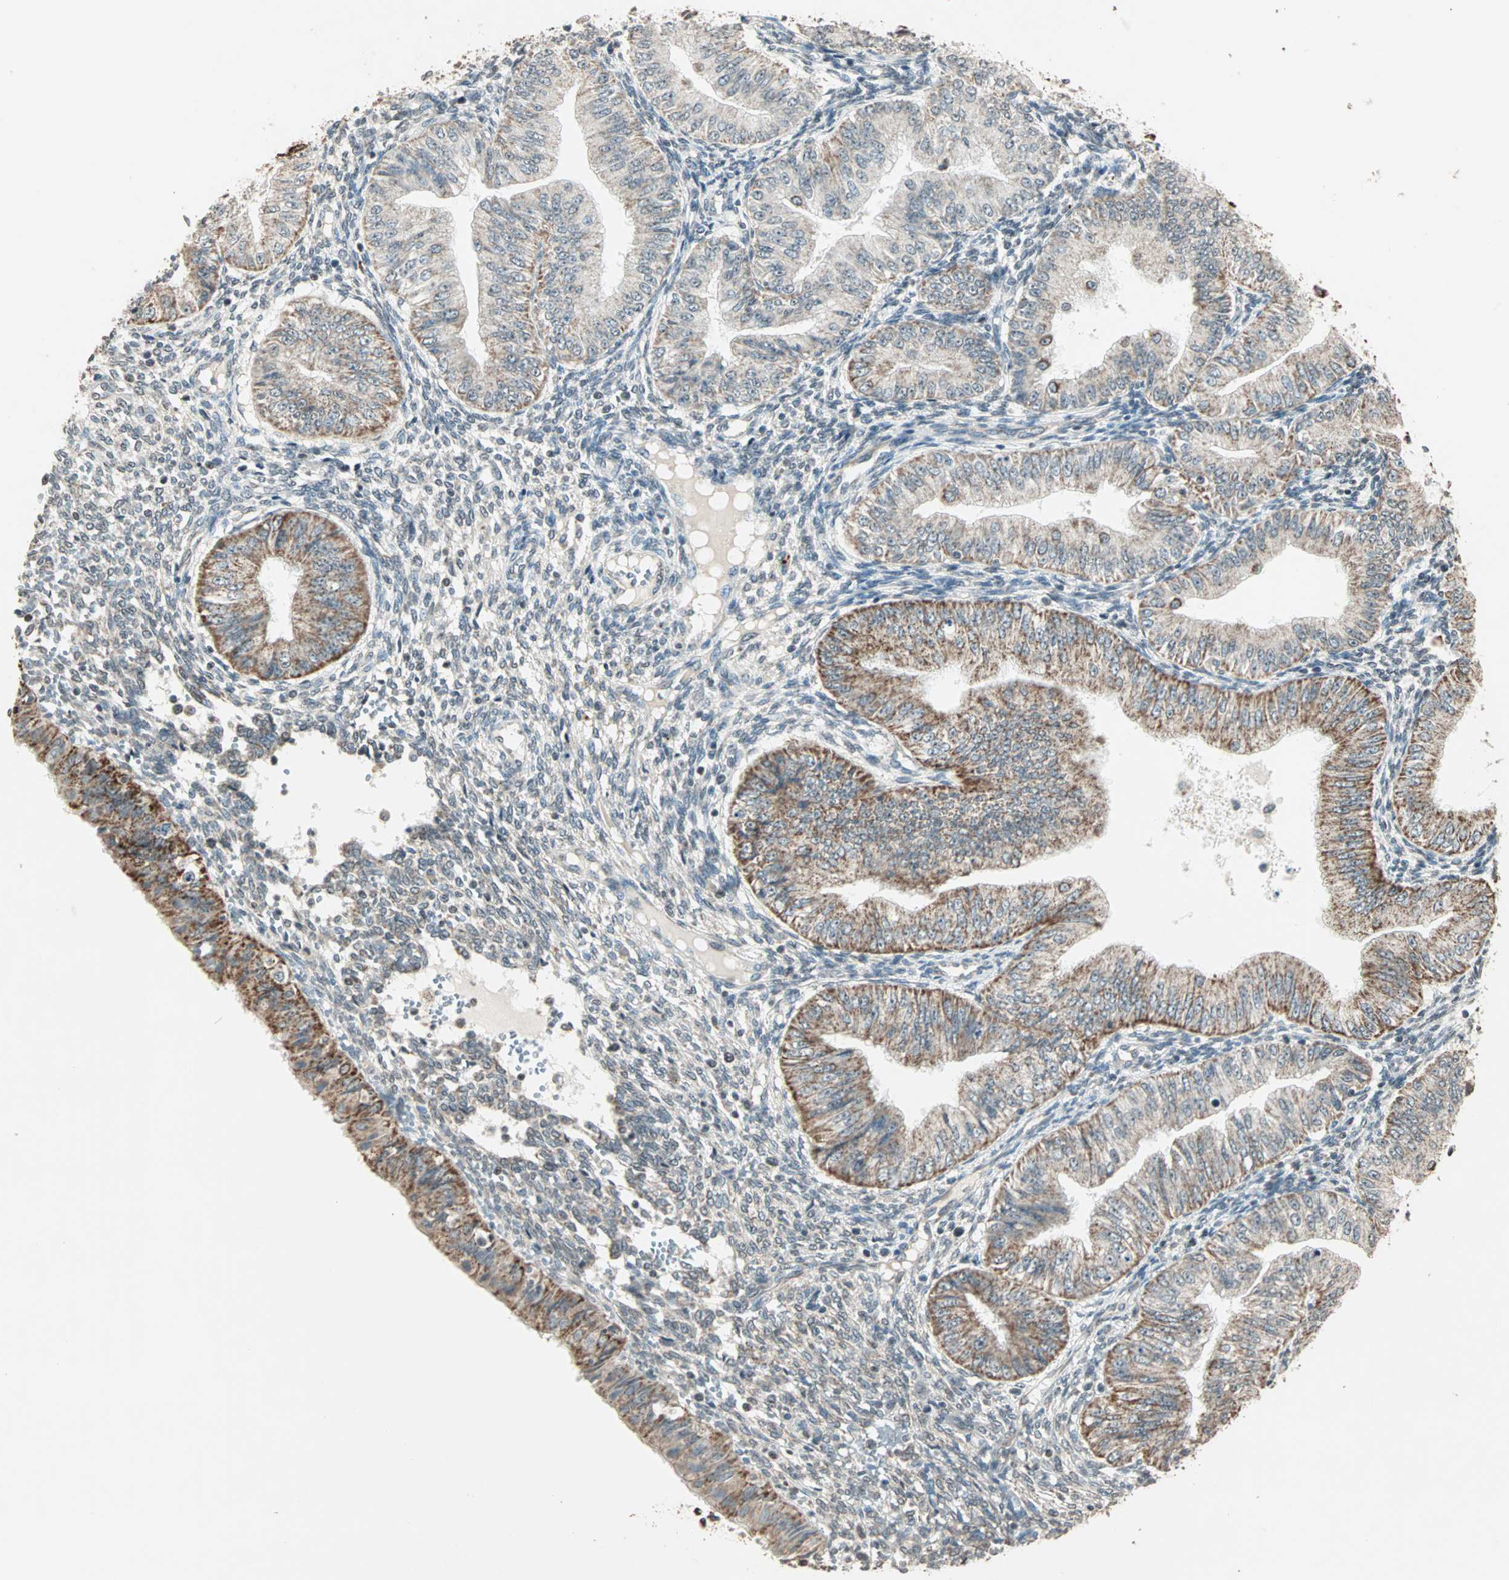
{"staining": {"intensity": "strong", "quantity": "25%-75%", "location": "cytoplasmic/membranous"}, "tissue": "endometrial cancer", "cell_type": "Tumor cells", "image_type": "cancer", "snomed": [{"axis": "morphology", "description": "Normal tissue, NOS"}, {"axis": "morphology", "description": "Adenocarcinoma, NOS"}, {"axis": "topography", "description": "Endometrium"}], "caption": "Immunohistochemical staining of endometrial cancer displays high levels of strong cytoplasmic/membranous staining in about 25%-75% of tumor cells.", "gene": "PRELID1", "patient": {"sex": "female", "age": 53}}